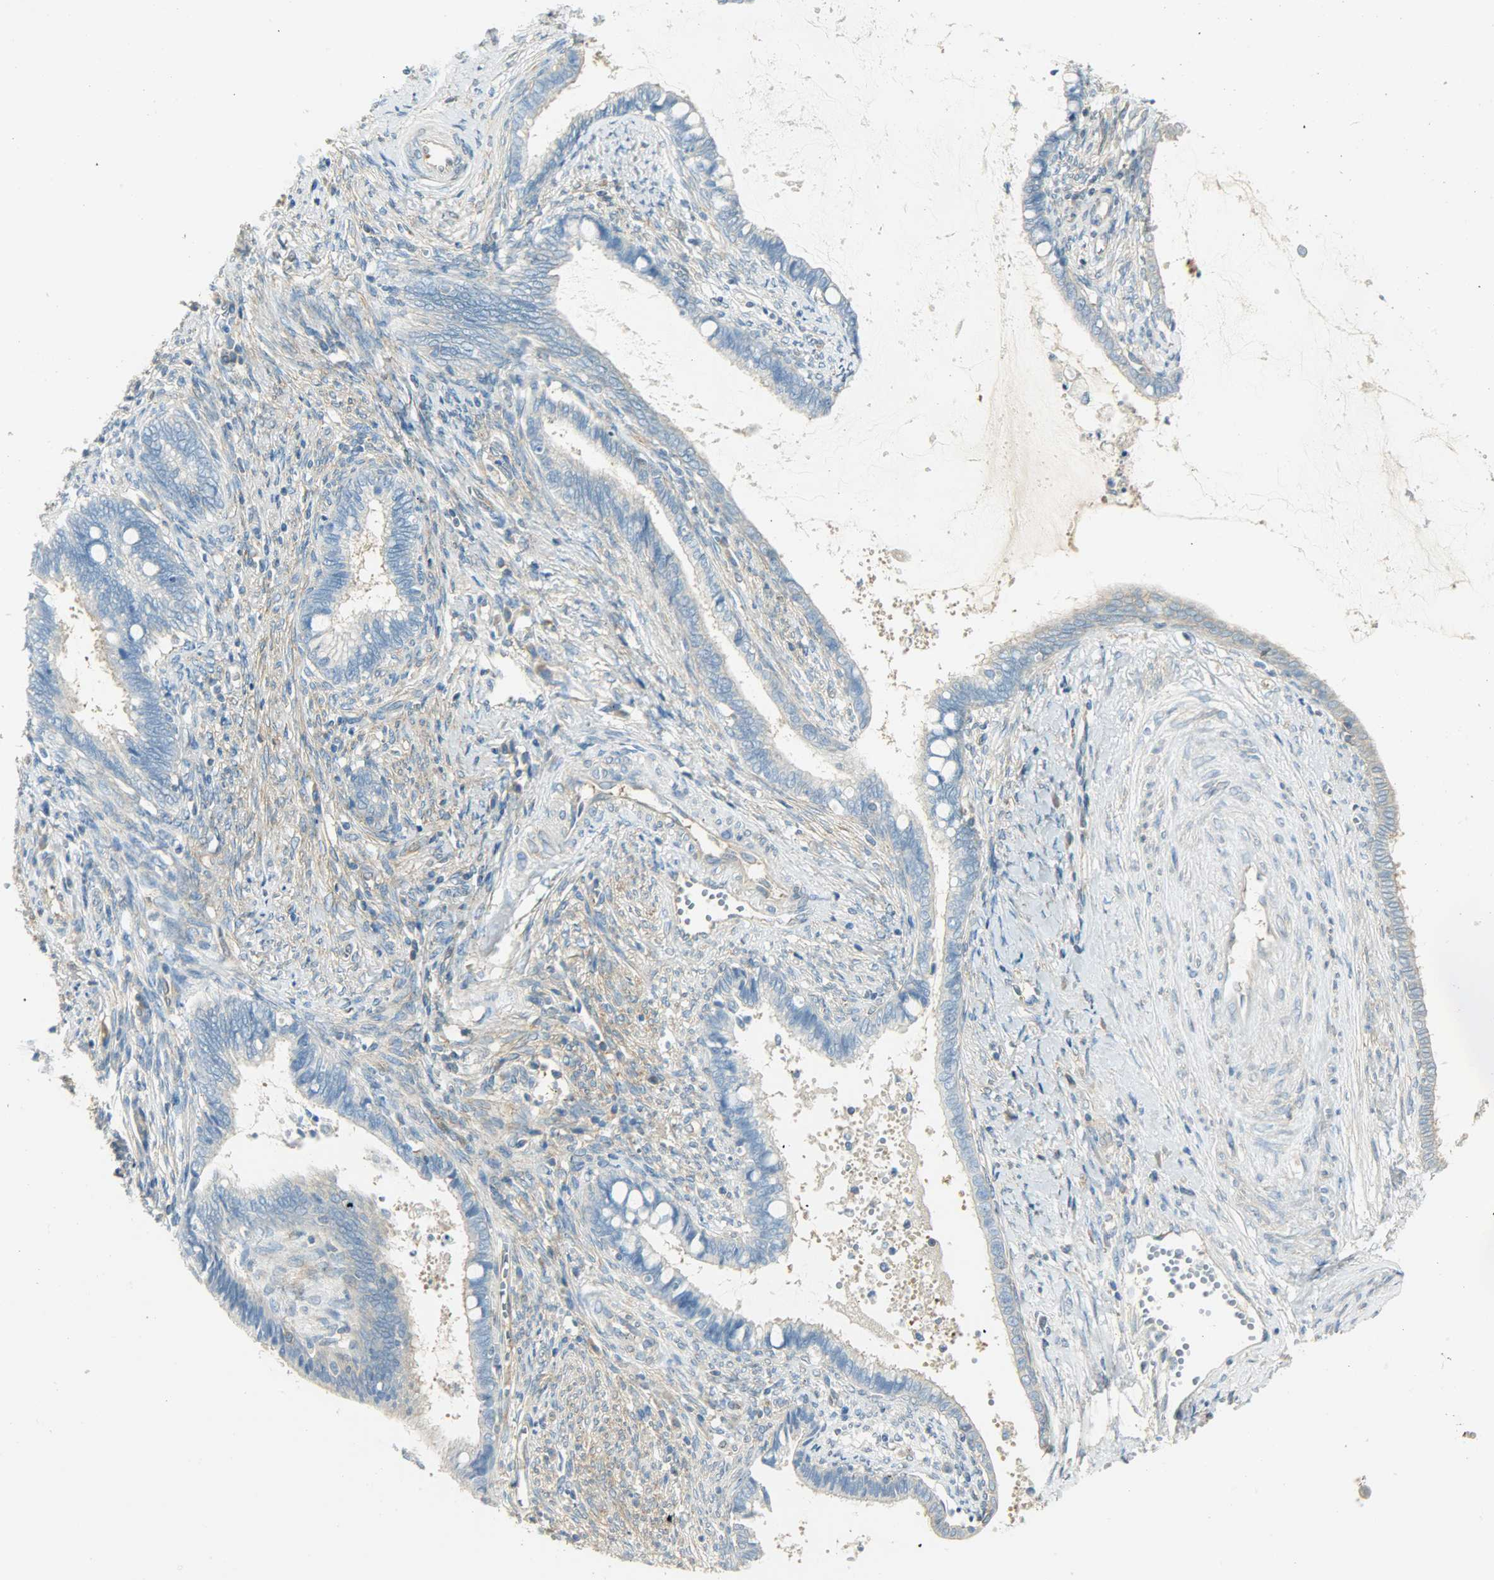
{"staining": {"intensity": "weak", "quantity": "<25%", "location": "cytoplasmic/membranous"}, "tissue": "cervical cancer", "cell_type": "Tumor cells", "image_type": "cancer", "snomed": [{"axis": "morphology", "description": "Adenocarcinoma, NOS"}, {"axis": "topography", "description": "Cervix"}], "caption": "Immunohistochemical staining of cervical cancer displays no significant expression in tumor cells.", "gene": "TSC22D2", "patient": {"sex": "female", "age": 44}}